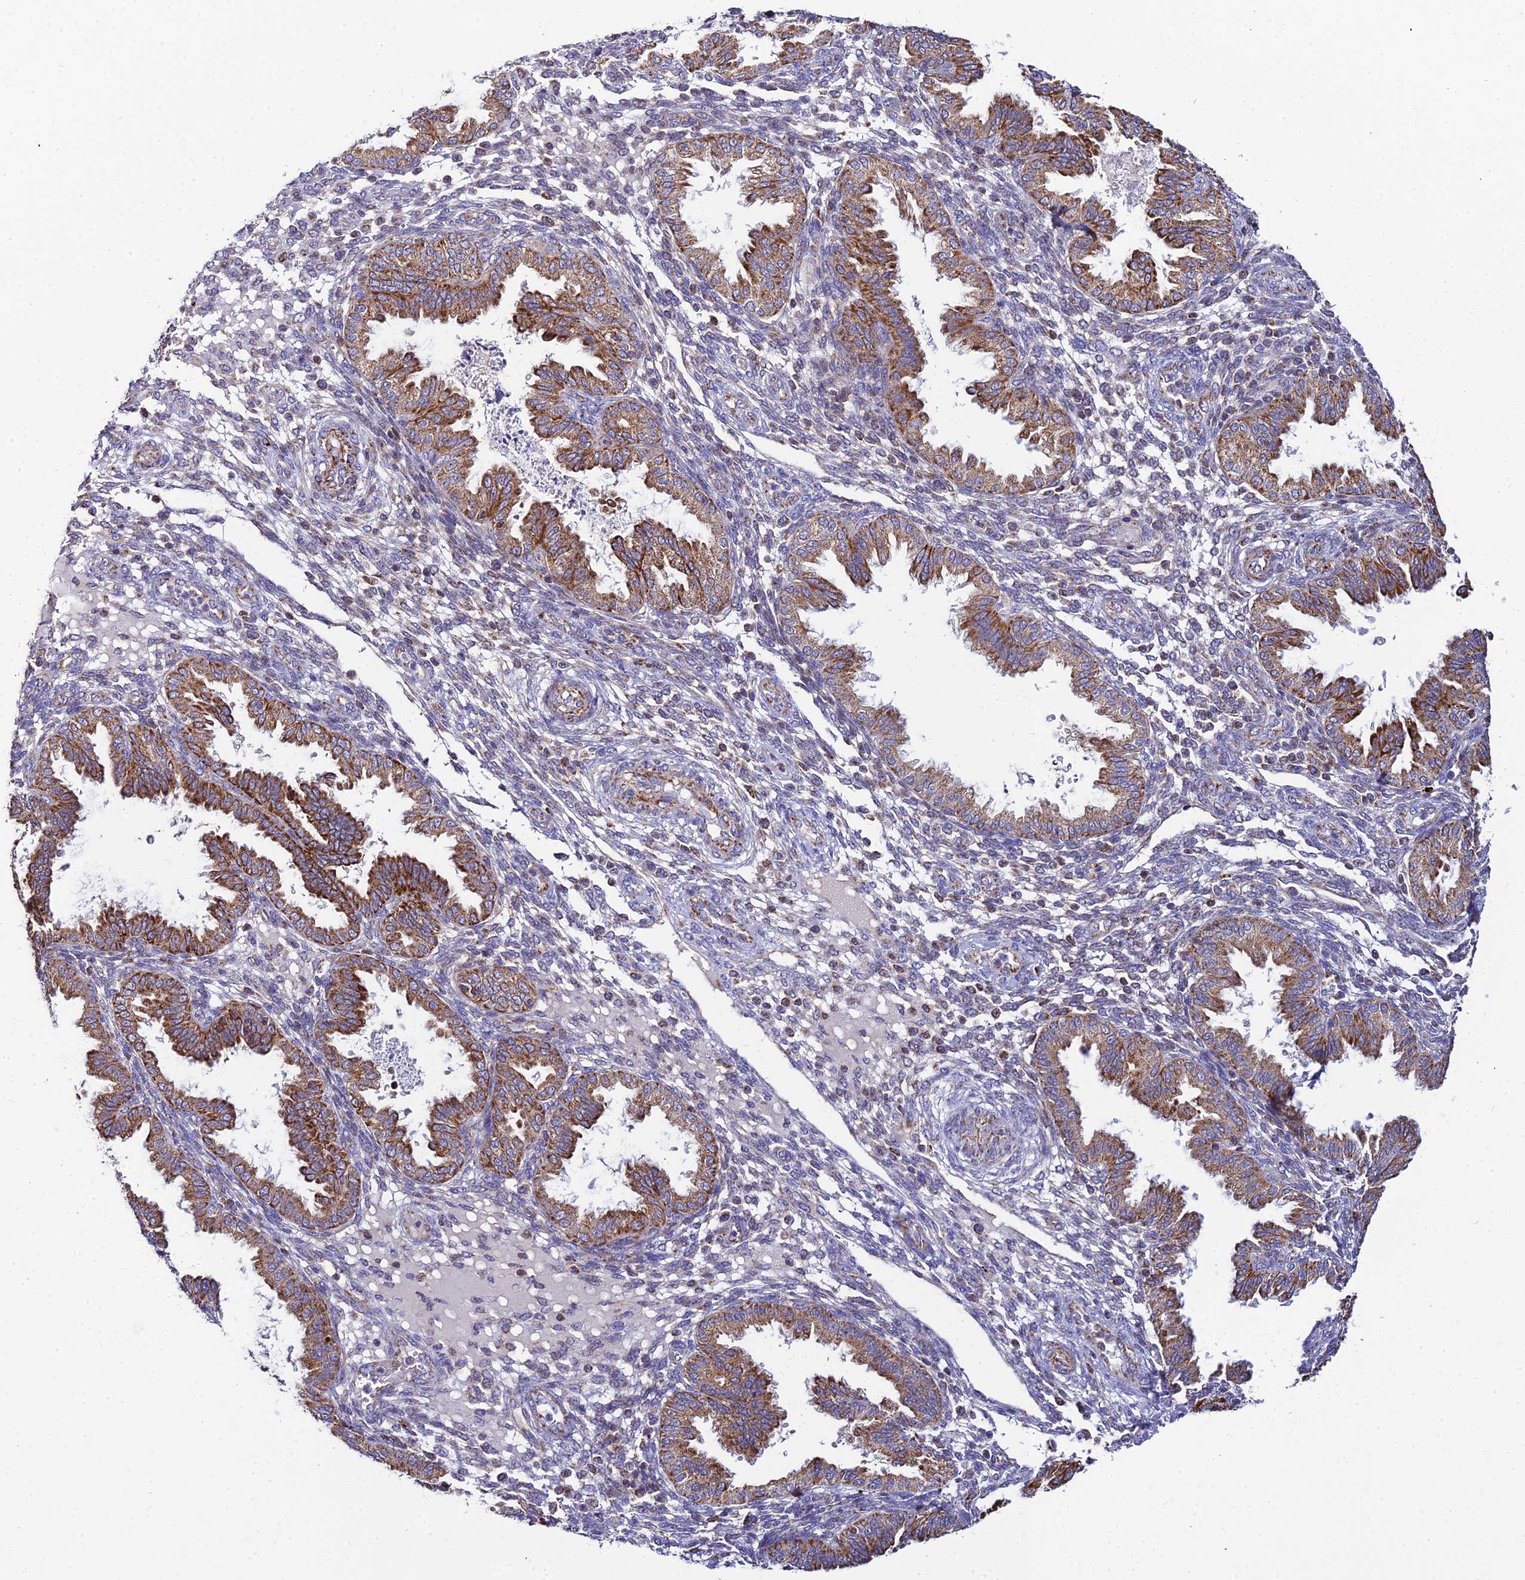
{"staining": {"intensity": "weak", "quantity": "<25%", "location": "cytoplasmic/membranous"}, "tissue": "endometrium", "cell_type": "Cells in endometrial stroma", "image_type": "normal", "snomed": [{"axis": "morphology", "description": "Normal tissue, NOS"}, {"axis": "topography", "description": "Endometrium"}], "caption": "Endometrium was stained to show a protein in brown. There is no significant expression in cells in endometrial stroma. (DAB immunohistochemistry, high magnification).", "gene": "NIPSNAP3A", "patient": {"sex": "female", "age": 33}}